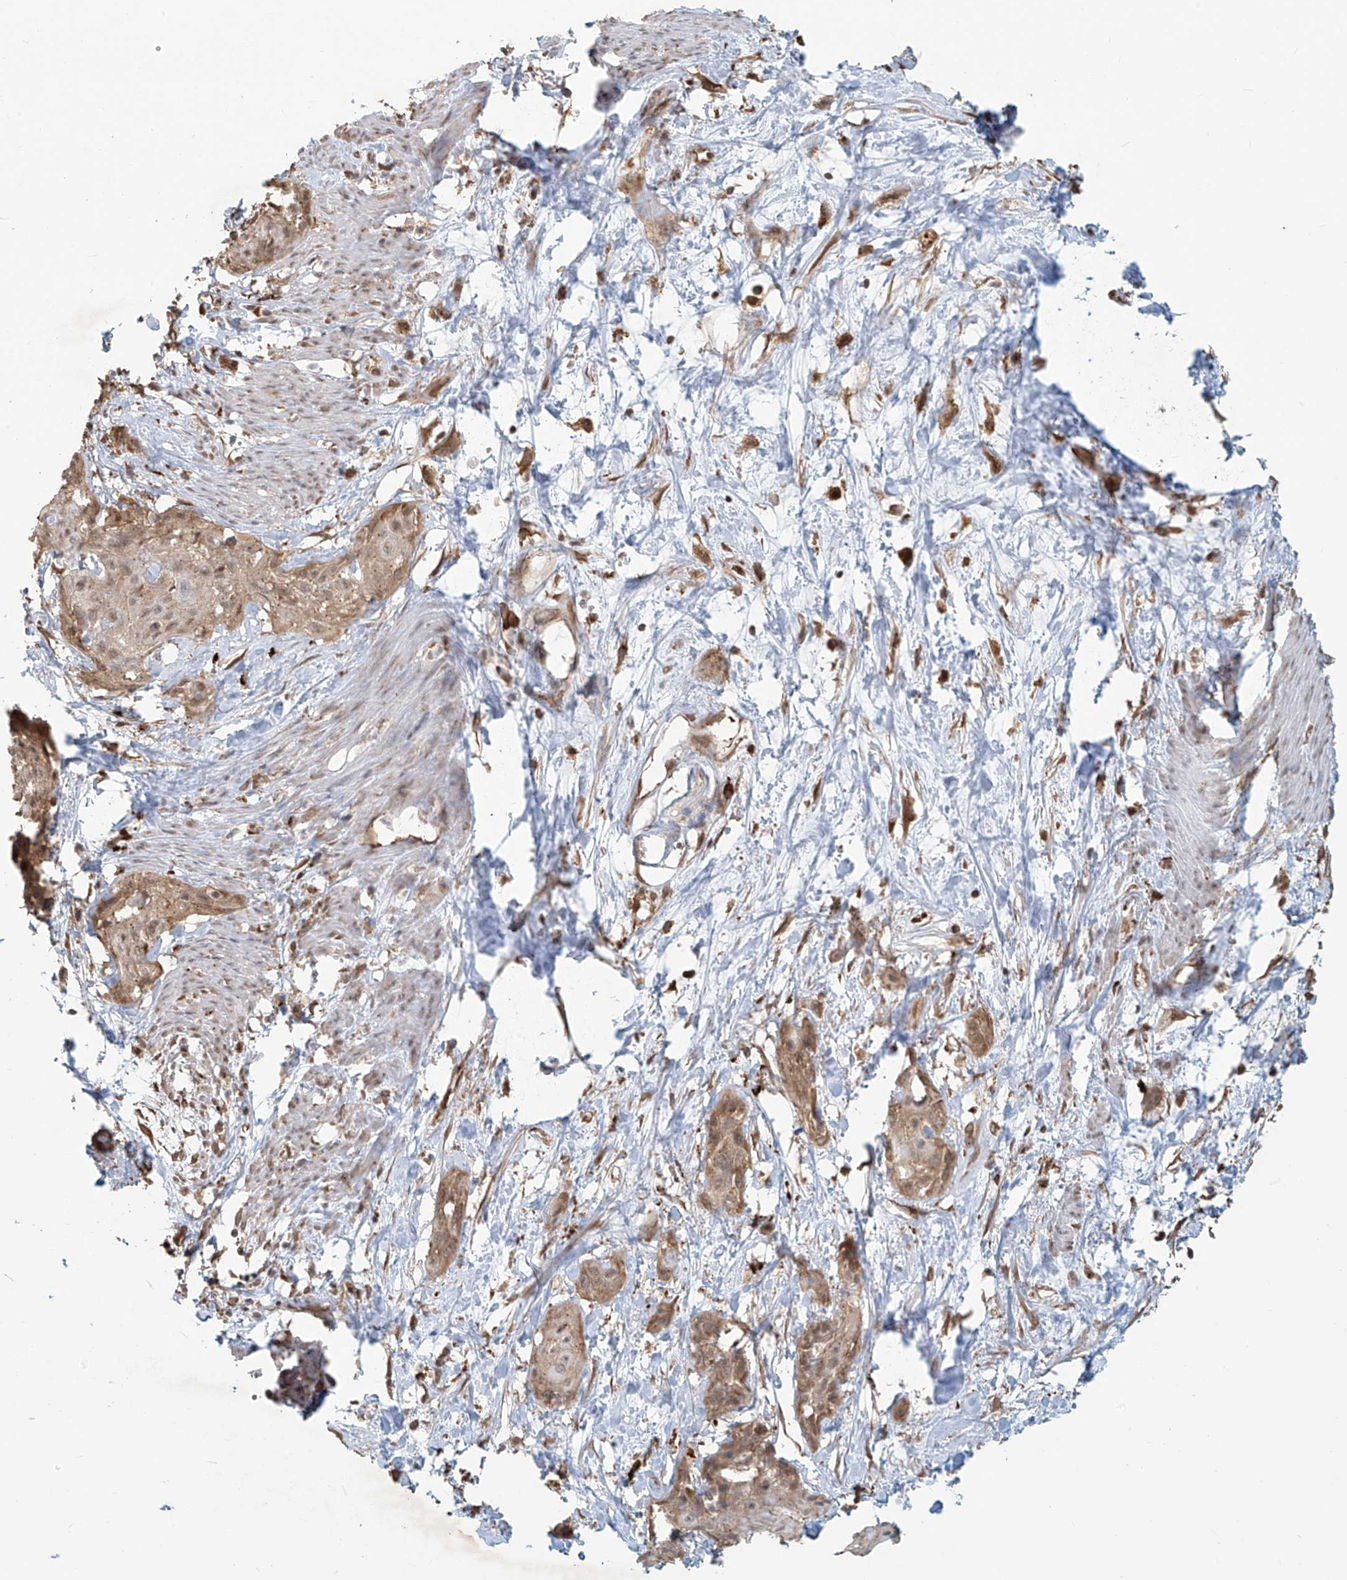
{"staining": {"intensity": "weak", "quantity": ">75%", "location": "cytoplasmic/membranous"}, "tissue": "cervical cancer", "cell_type": "Tumor cells", "image_type": "cancer", "snomed": [{"axis": "morphology", "description": "Squamous cell carcinoma, NOS"}, {"axis": "topography", "description": "Cervix"}], "caption": "A histopathology image of cervical squamous cell carcinoma stained for a protein demonstrates weak cytoplasmic/membranous brown staining in tumor cells. (Brightfield microscopy of DAB IHC at high magnification).", "gene": "PLEKHM3", "patient": {"sex": "female", "age": 57}}